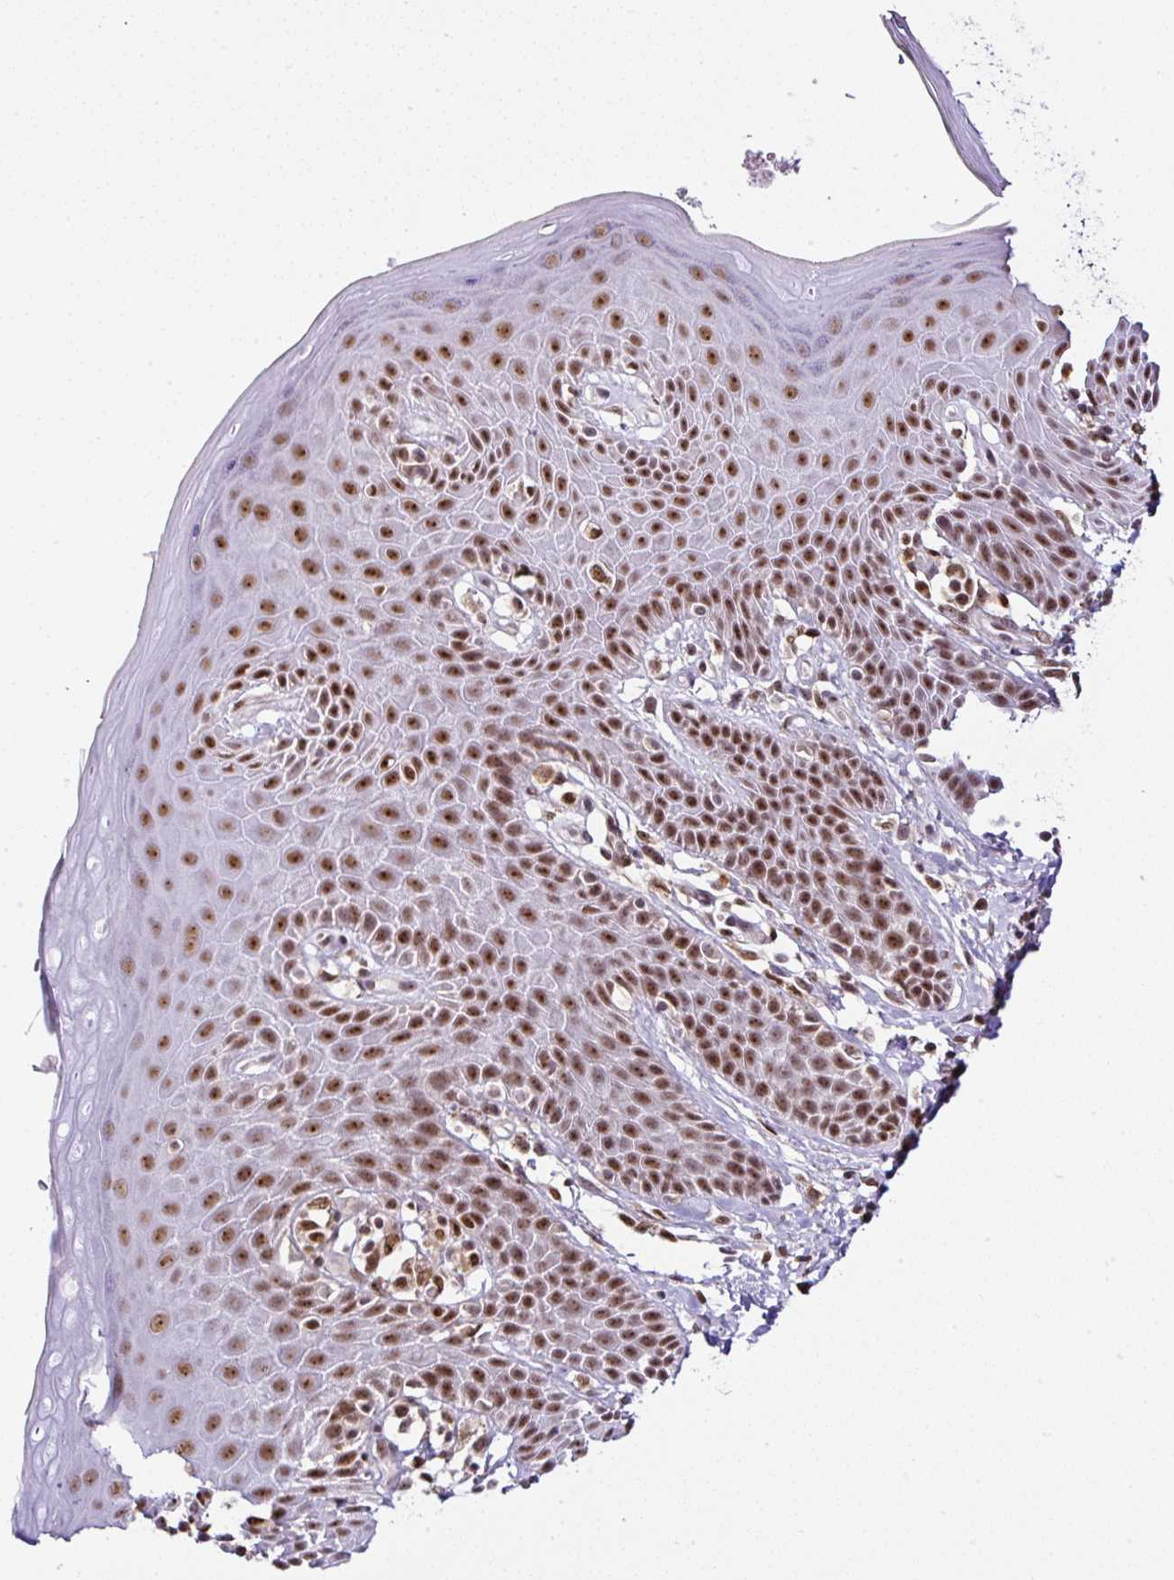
{"staining": {"intensity": "strong", "quantity": ">75%", "location": "nuclear"}, "tissue": "skin", "cell_type": "Epidermal cells", "image_type": "normal", "snomed": [{"axis": "morphology", "description": "Normal tissue, NOS"}, {"axis": "topography", "description": "Peripheral nerve tissue"}], "caption": "Immunohistochemistry (IHC) photomicrograph of normal skin: human skin stained using immunohistochemistry demonstrates high levels of strong protein expression localized specifically in the nuclear of epidermal cells, appearing as a nuclear brown color.", "gene": "PTPN2", "patient": {"sex": "male", "age": 51}}